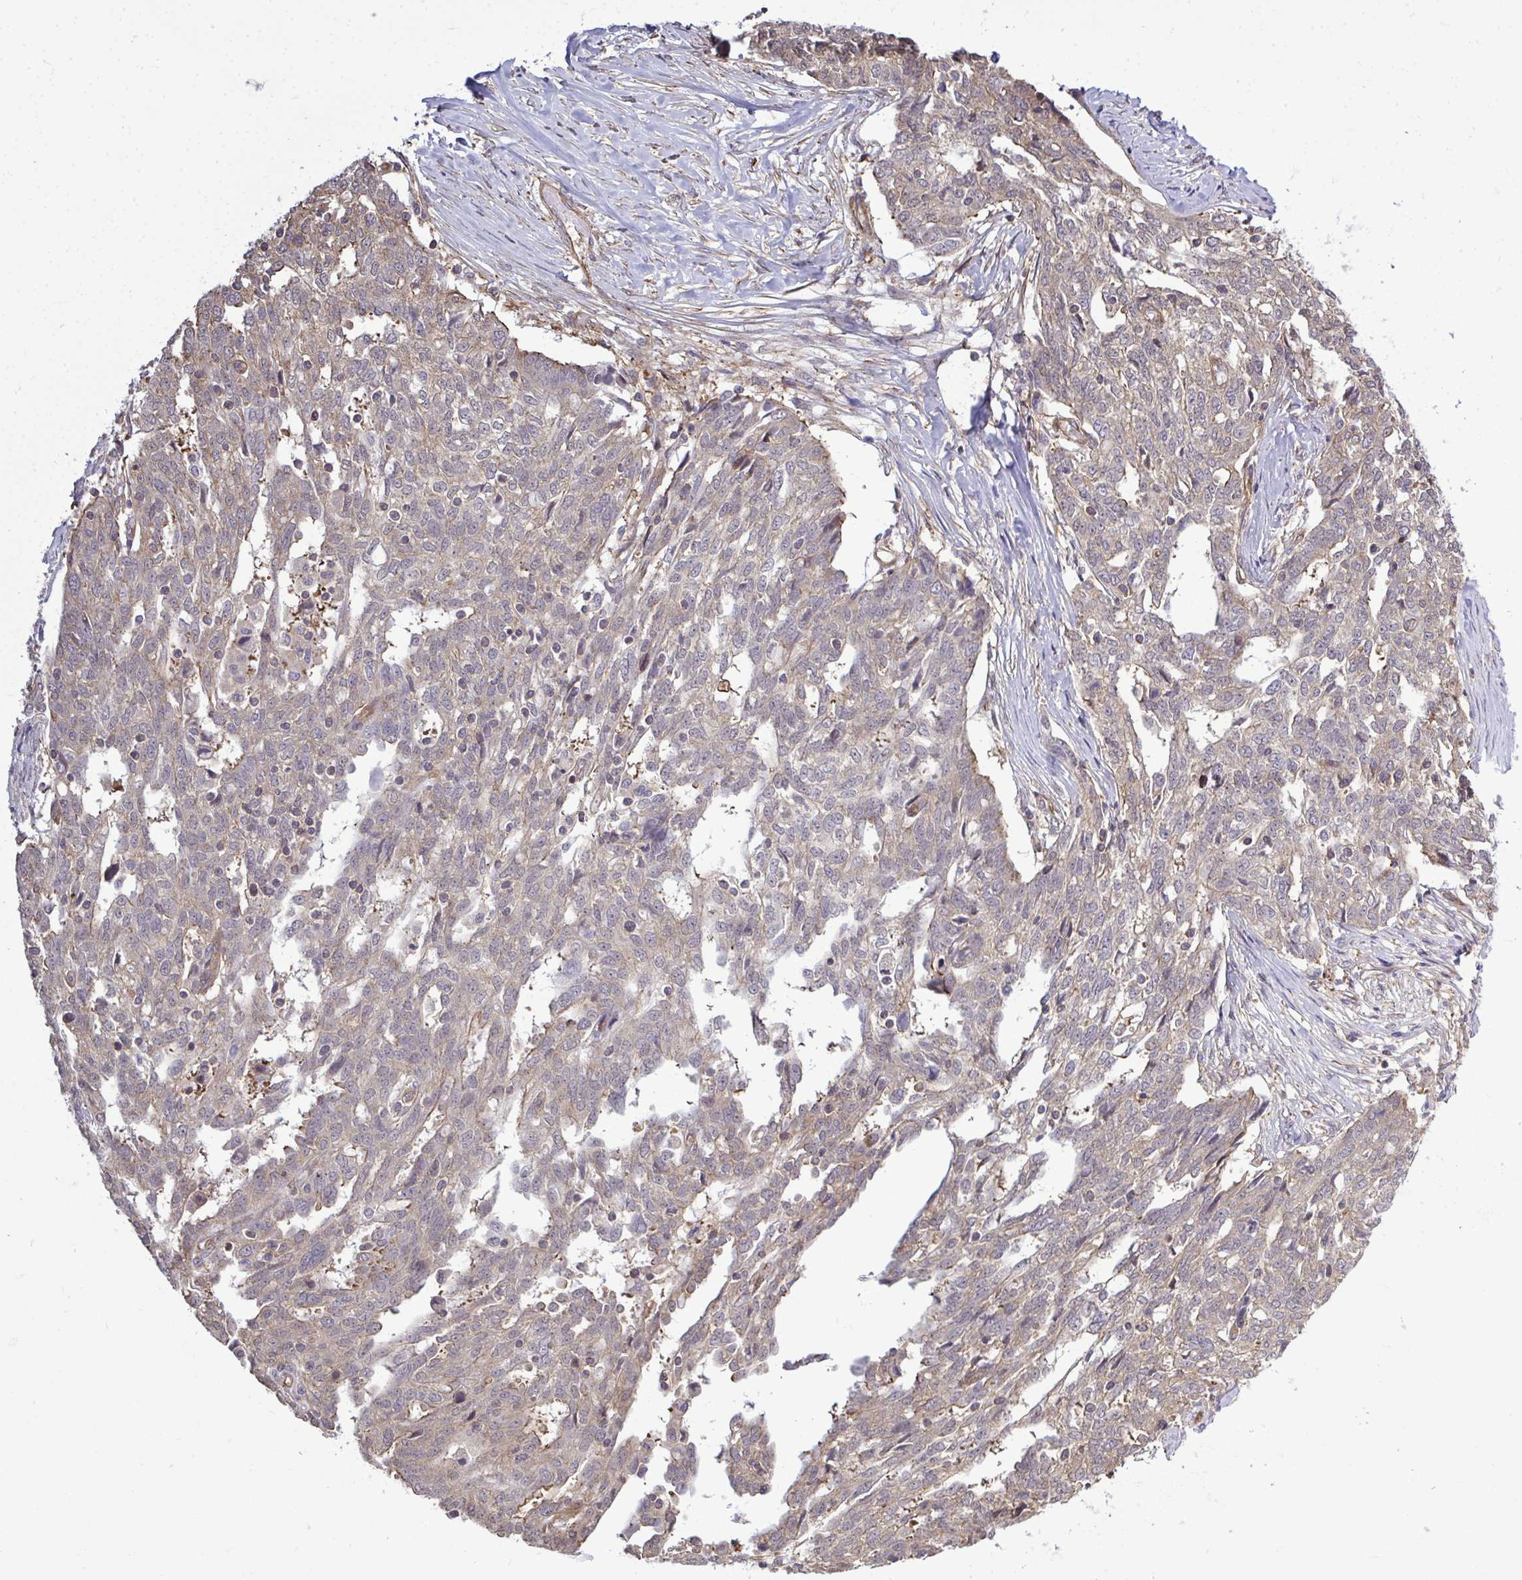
{"staining": {"intensity": "weak", "quantity": ">75%", "location": "cytoplasmic/membranous"}, "tissue": "ovarian cancer", "cell_type": "Tumor cells", "image_type": "cancer", "snomed": [{"axis": "morphology", "description": "Cystadenocarcinoma, serous, NOS"}, {"axis": "topography", "description": "Ovary"}], "caption": "Protein staining by IHC displays weak cytoplasmic/membranous expression in approximately >75% of tumor cells in ovarian serous cystadenocarcinoma. The staining is performed using DAB (3,3'-diaminobenzidine) brown chromogen to label protein expression. The nuclei are counter-stained blue using hematoxylin.", "gene": "FUT10", "patient": {"sex": "female", "age": 67}}